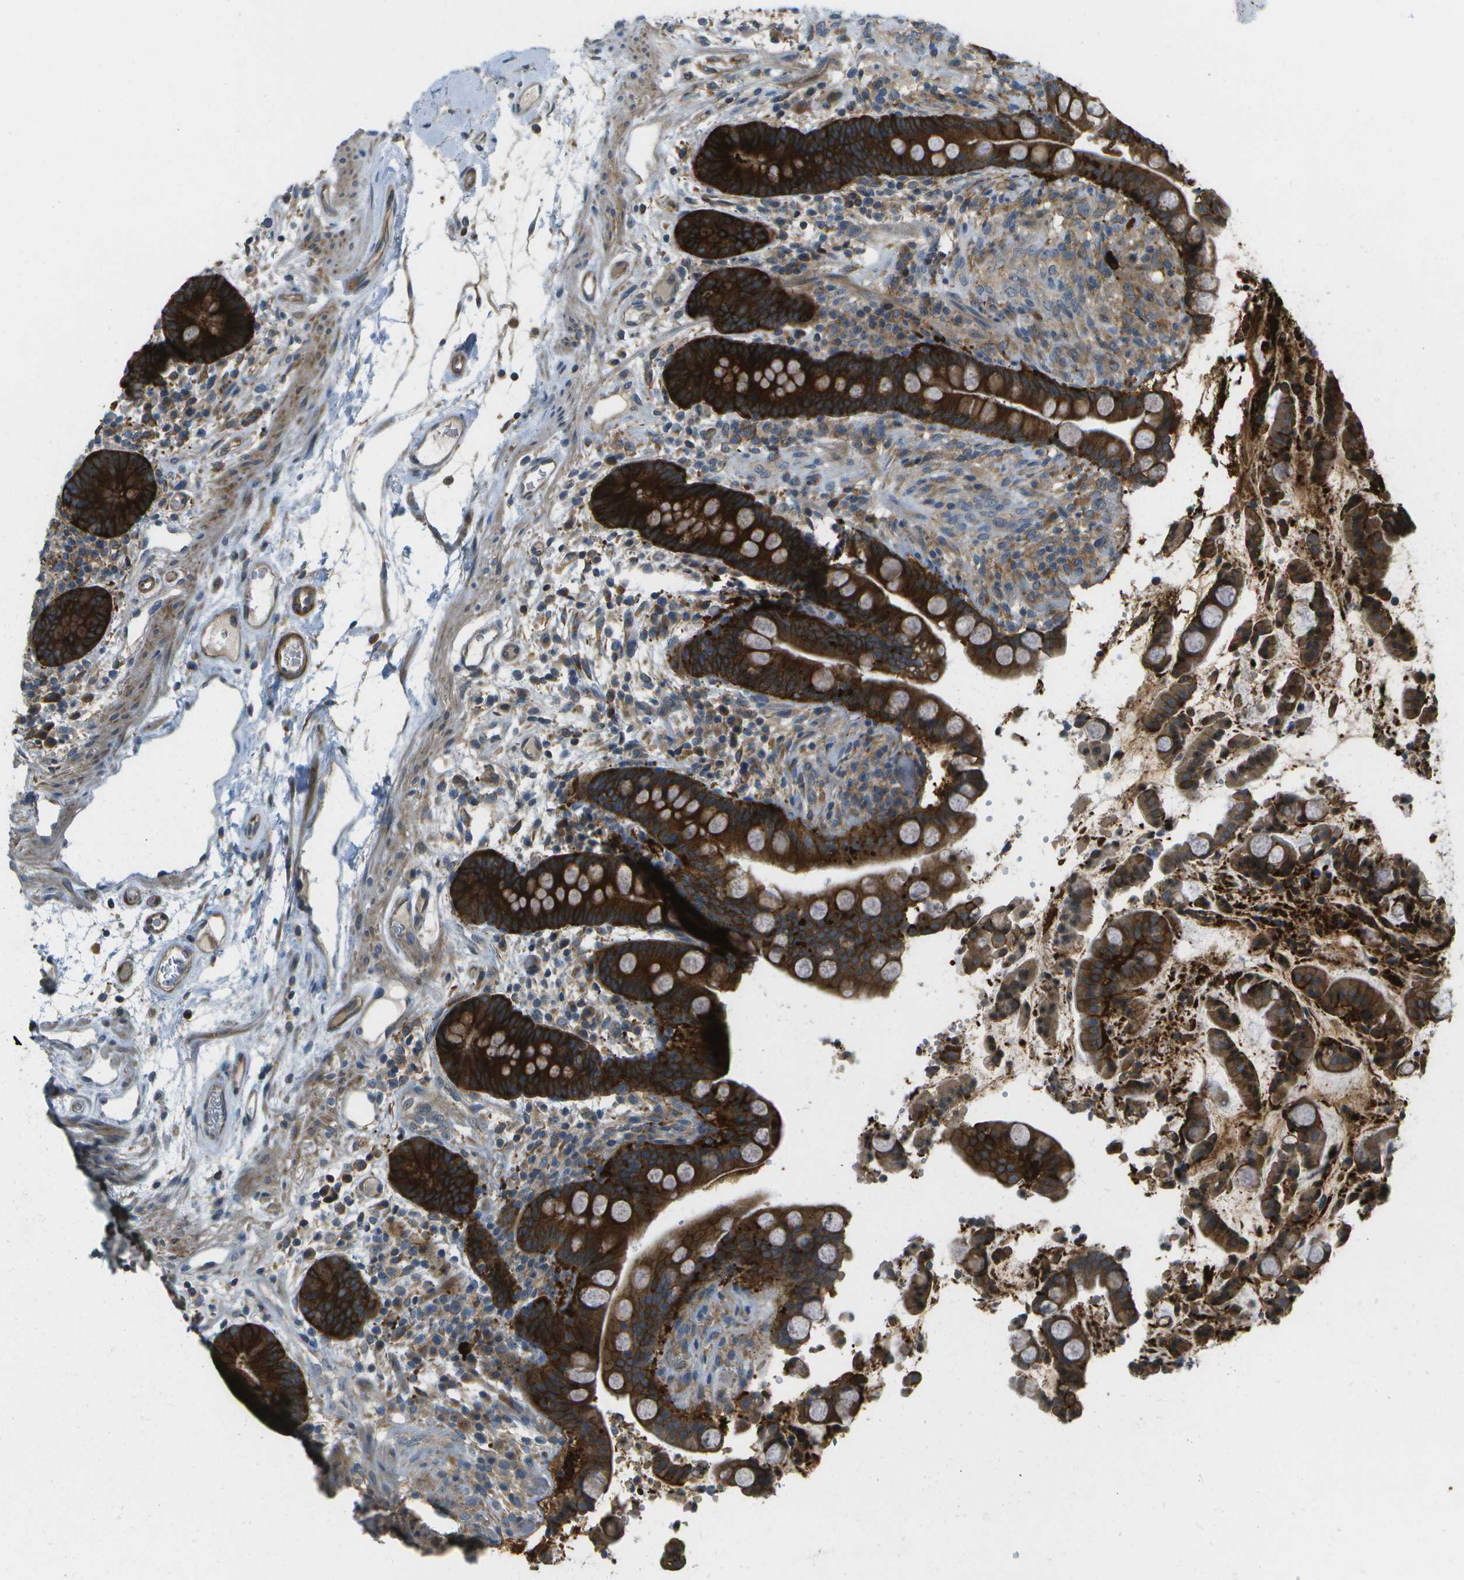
{"staining": {"intensity": "moderate", "quantity": ">75%", "location": "cytoplasmic/membranous"}, "tissue": "colon", "cell_type": "Endothelial cells", "image_type": "normal", "snomed": [{"axis": "morphology", "description": "Normal tissue, NOS"}, {"axis": "topography", "description": "Colon"}], "caption": "Immunohistochemistry (IHC) of unremarkable colon demonstrates medium levels of moderate cytoplasmic/membranous expression in about >75% of endothelial cells. (DAB (3,3'-diaminobenzidine) = brown stain, brightfield microscopy at high magnification).", "gene": "WNK2", "patient": {"sex": "male", "age": 73}}